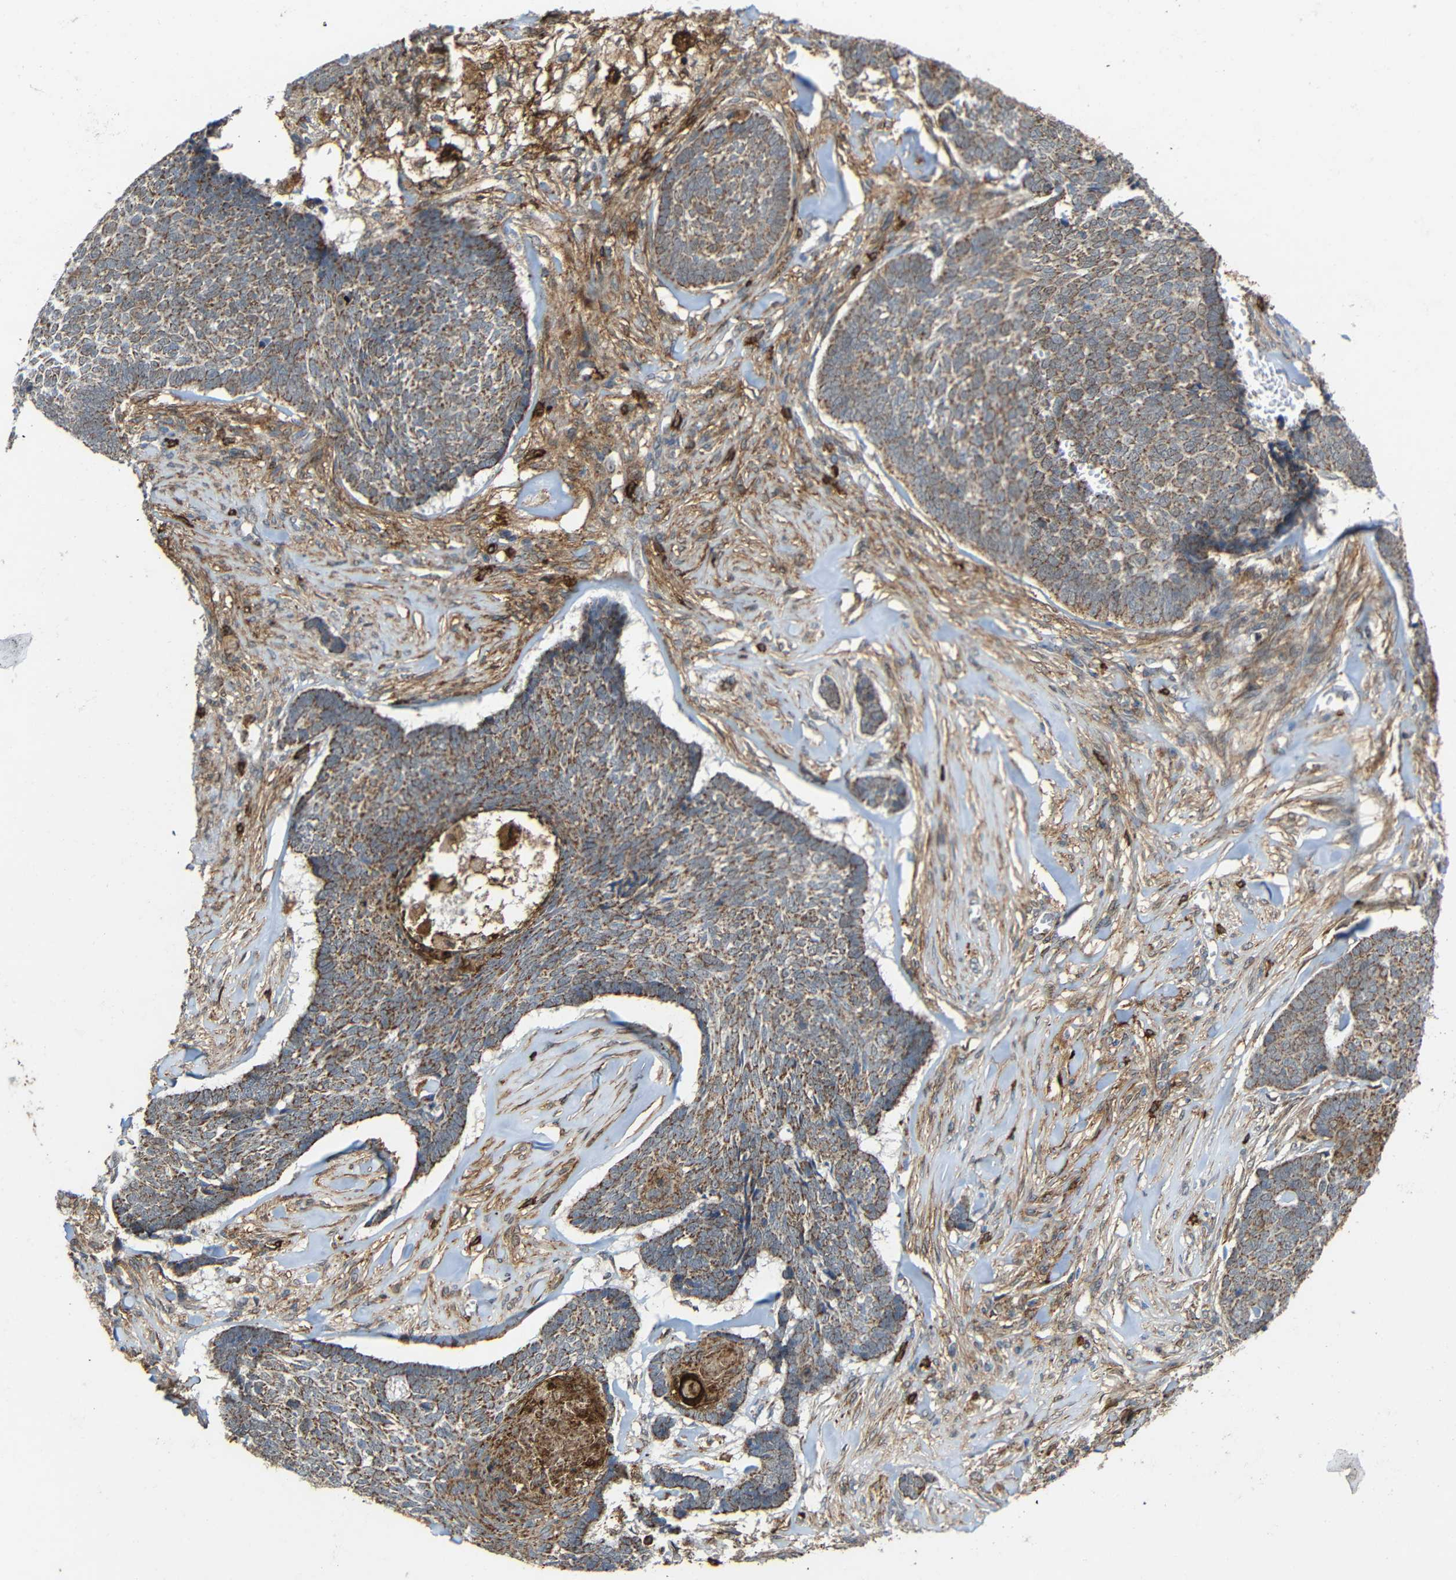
{"staining": {"intensity": "weak", "quantity": ">75%", "location": "cytoplasmic/membranous"}, "tissue": "skin cancer", "cell_type": "Tumor cells", "image_type": "cancer", "snomed": [{"axis": "morphology", "description": "Basal cell carcinoma"}, {"axis": "topography", "description": "Skin"}], "caption": "This micrograph reveals IHC staining of basal cell carcinoma (skin), with low weak cytoplasmic/membranous positivity in about >75% of tumor cells.", "gene": "C1GALT1", "patient": {"sex": "male", "age": 84}}